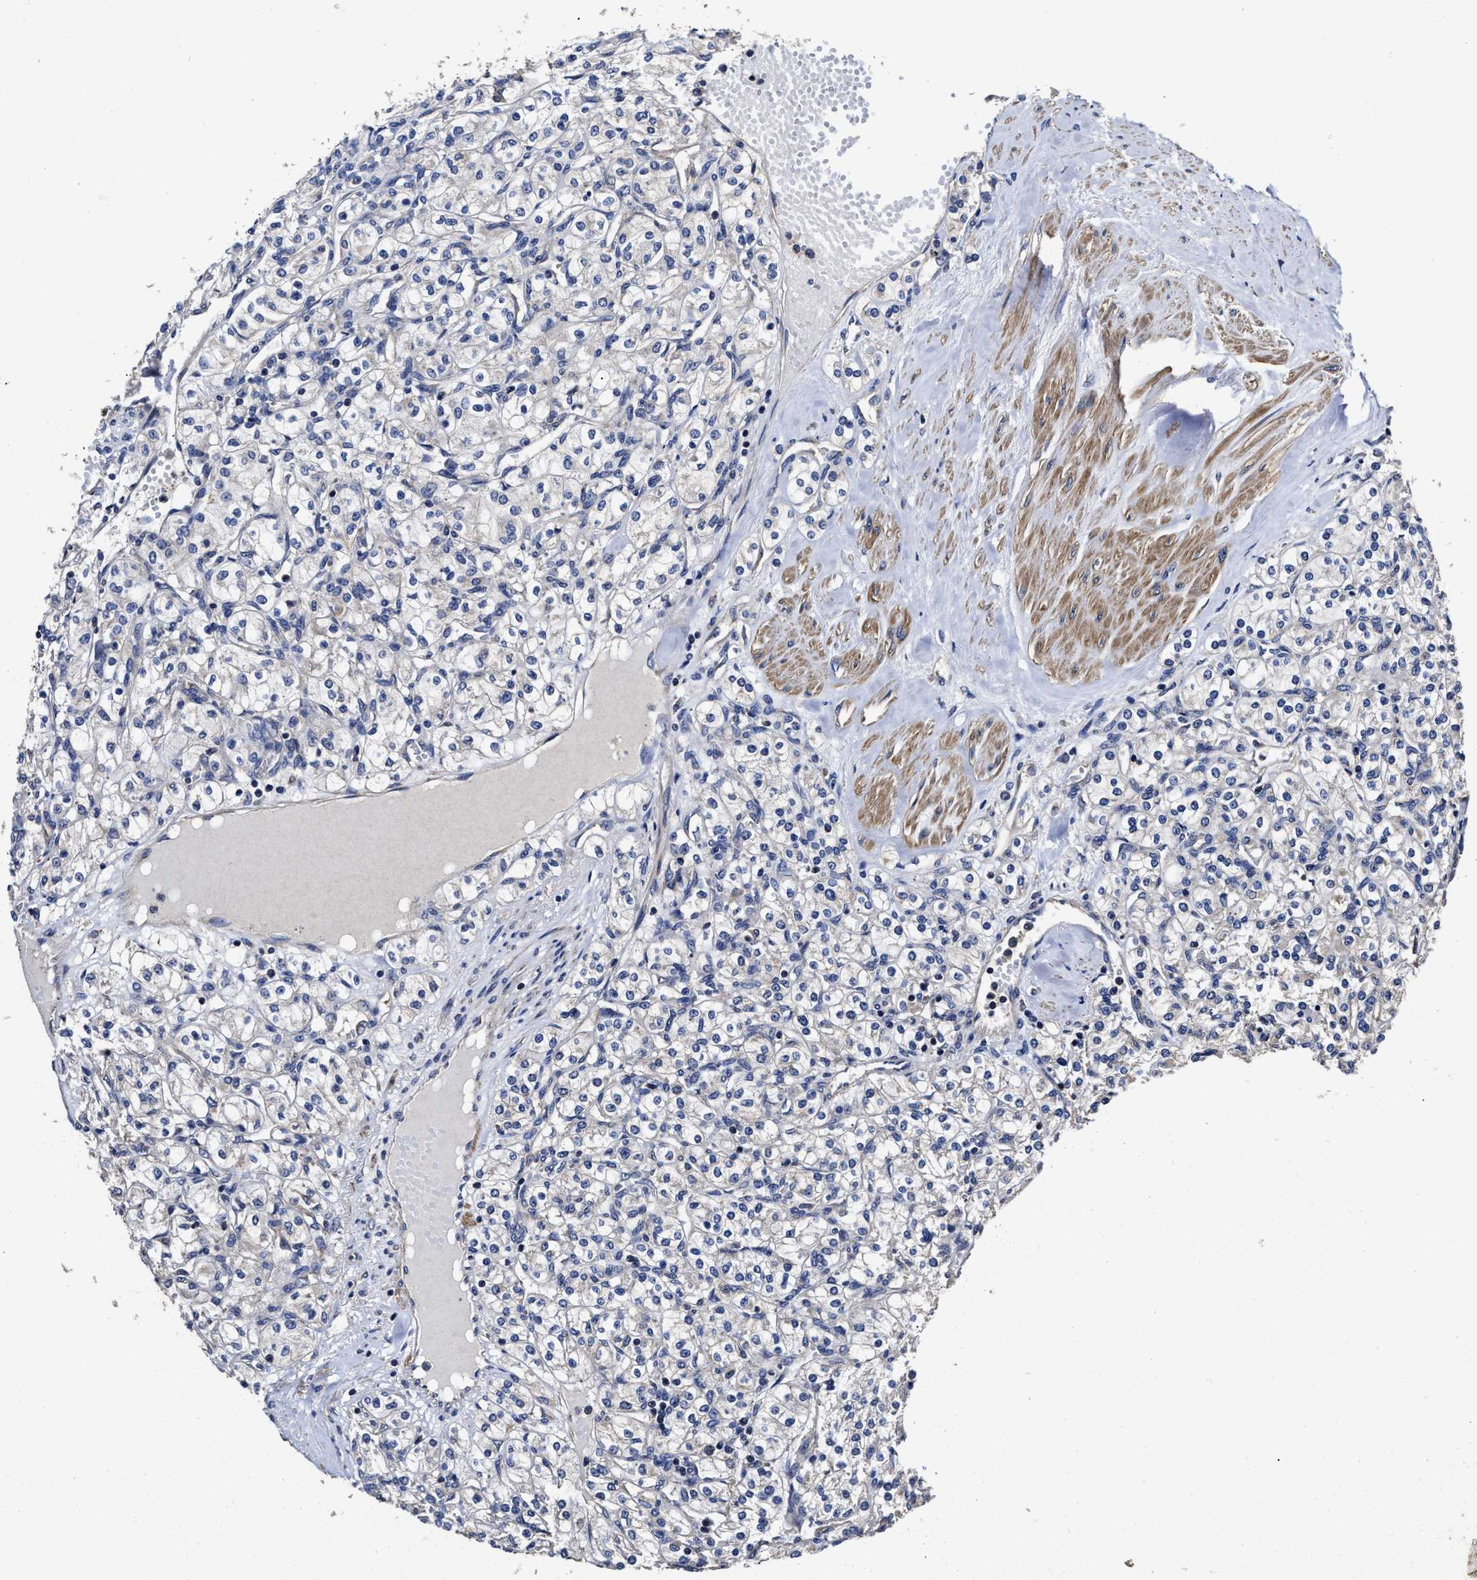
{"staining": {"intensity": "negative", "quantity": "none", "location": "none"}, "tissue": "renal cancer", "cell_type": "Tumor cells", "image_type": "cancer", "snomed": [{"axis": "morphology", "description": "Adenocarcinoma, NOS"}, {"axis": "topography", "description": "Kidney"}], "caption": "Histopathology image shows no significant protein positivity in tumor cells of renal cancer.", "gene": "AVEN", "patient": {"sex": "male", "age": 77}}